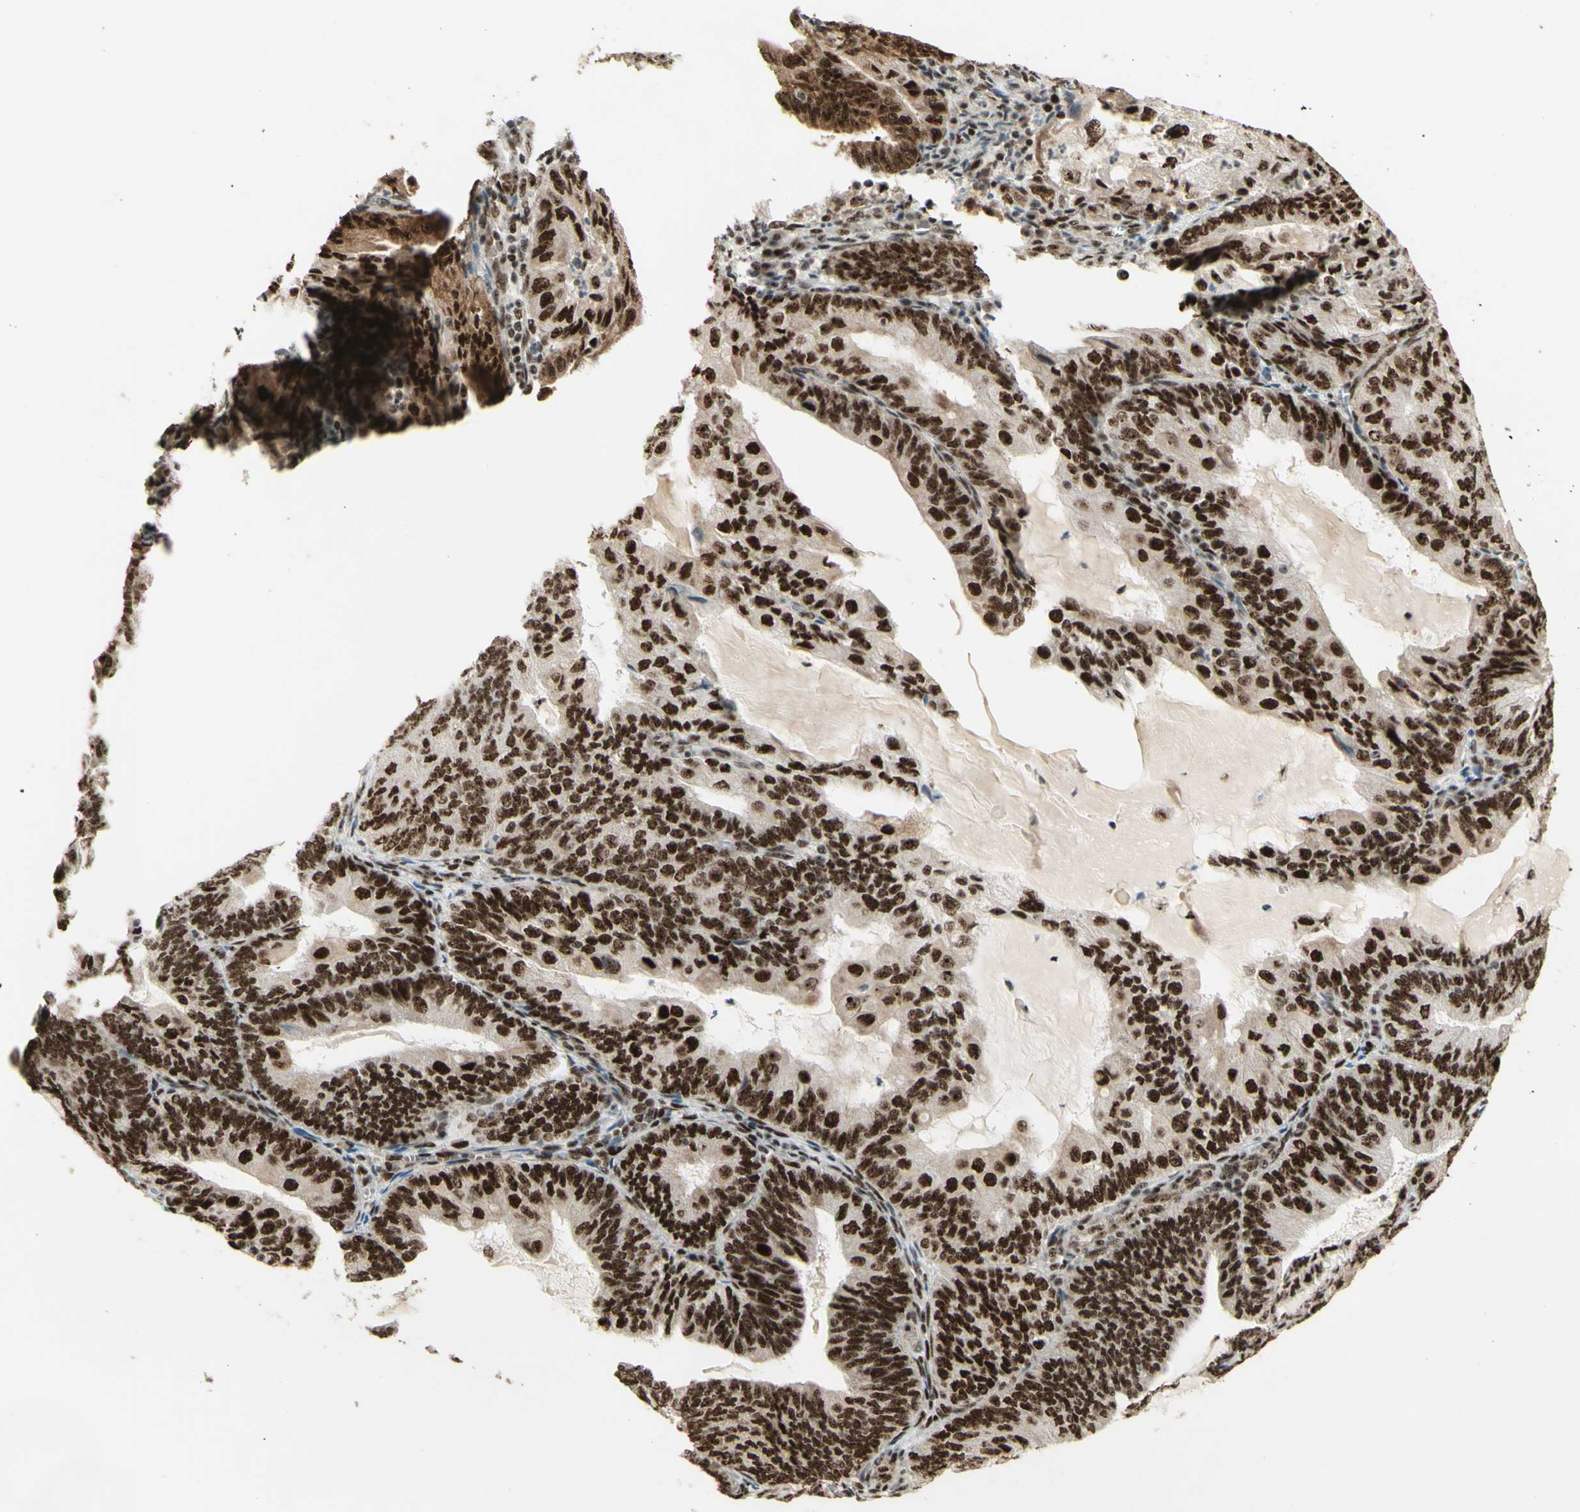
{"staining": {"intensity": "strong", "quantity": ">75%", "location": "nuclear"}, "tissue": "endometrial cancer", "cell_type": "Tumor cells", "image_type": "cancer", "snomed": [{"axis": "morphology", "description": "Adenocarcinoma, NOS"}, {"axis": "topography", "description": "Endometrium"}], "caption": "DAB immunohistochemical staining of human endometrial adenocarcinoma displays strong nuclear protein staining in approximately >75% of tumor cells.", "gene": "DHX9", "patient": {"sex": "female", "age": 81}}